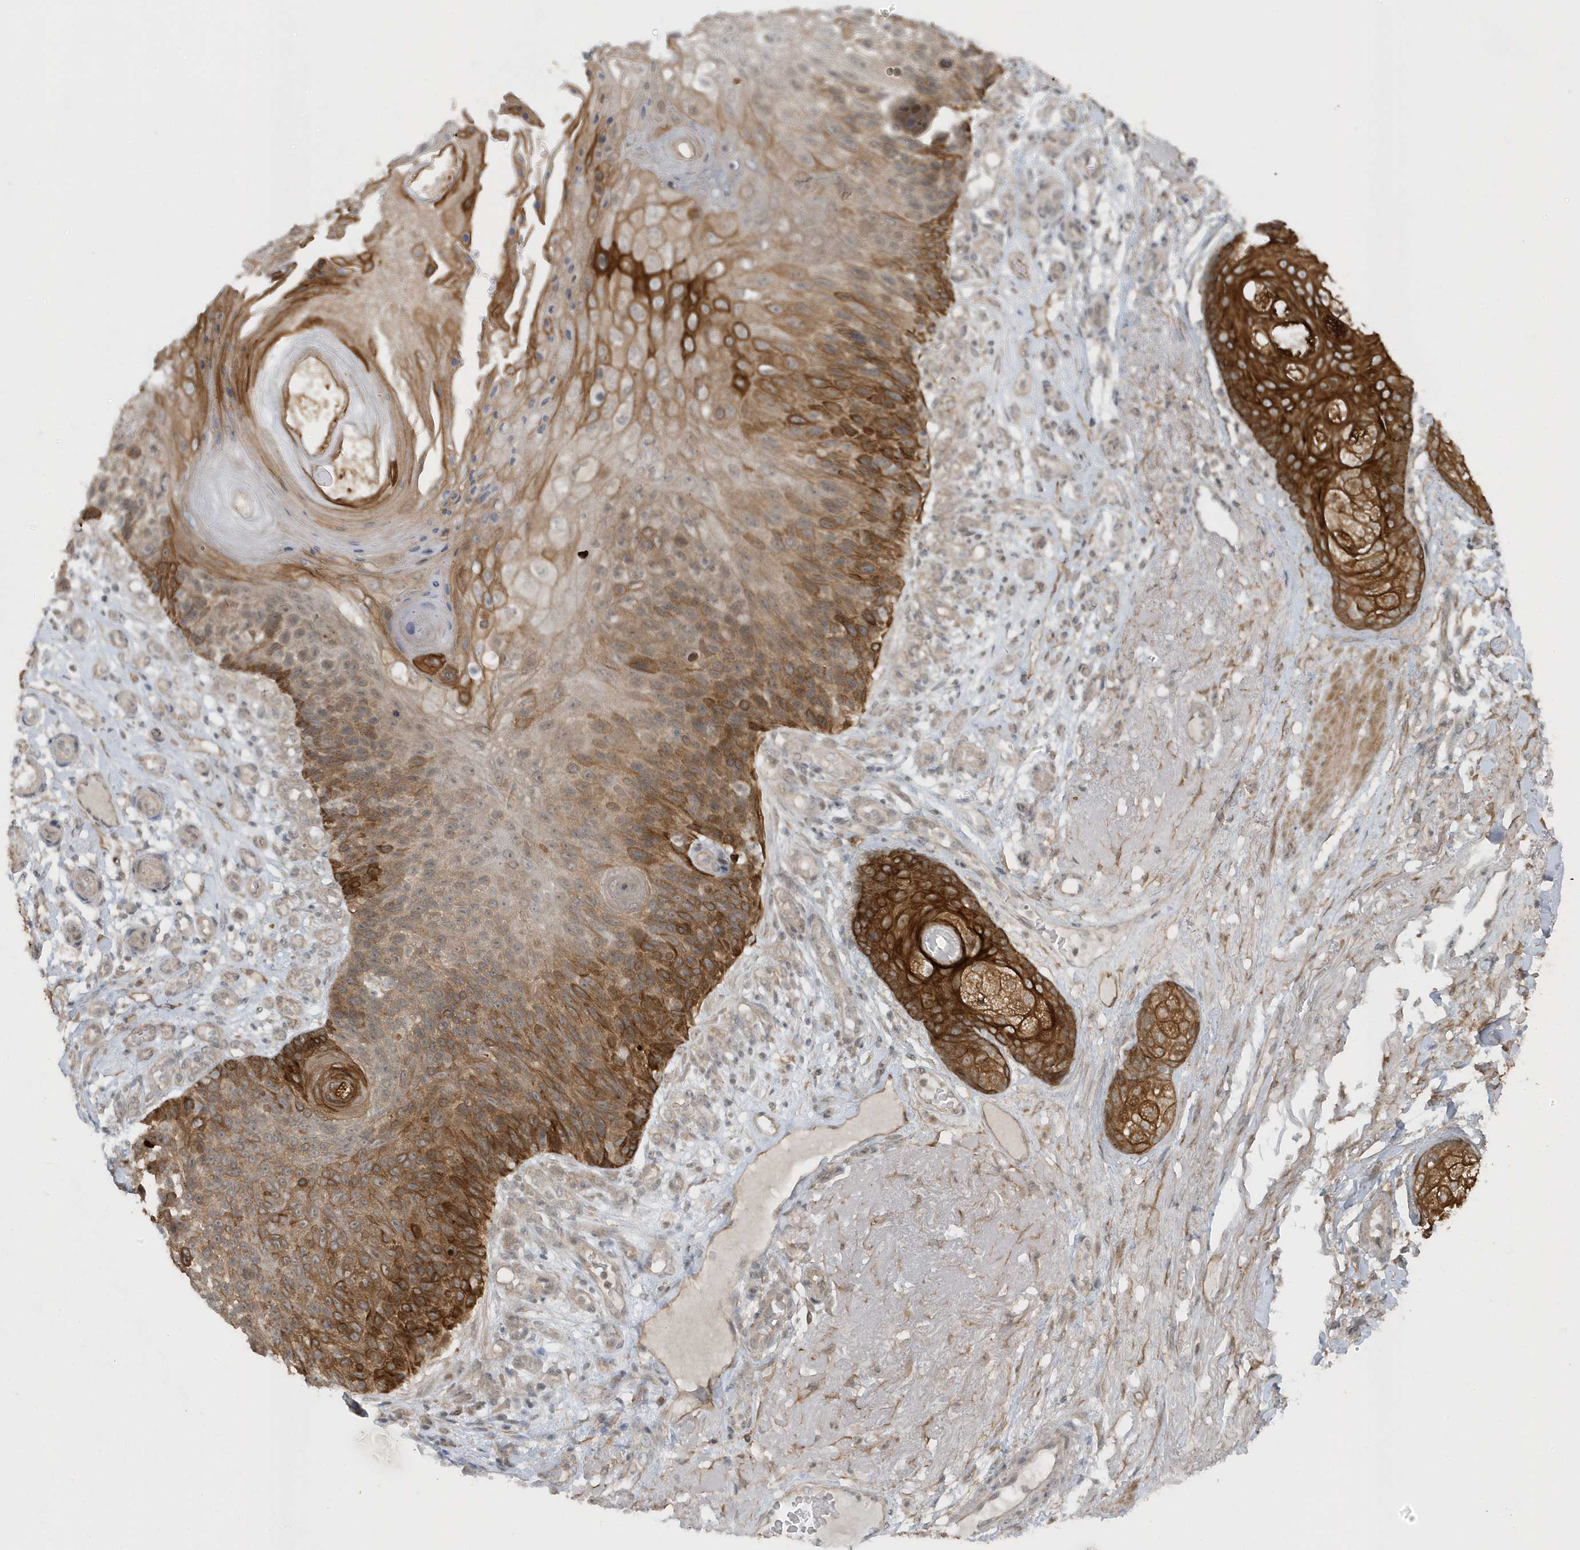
{"staining": {"intensity": "strong", "quantity": "25%-75%", "location": "cytoplasmic/membranous"}, "tissue": "skin cancer", "cell_type": "Tumor cells", "image_type": "cancer", "snomed": [{"axis": "morphology", "description": "Squamous cell carcinoma, NOS"}, {"axis": "topography", "description": "Skin"}], "caption": "Protein analysis of skin cancer (squamous cell carcinoma) tissue exhibits strong cytoplasmic/membranous staining in approximately 25%-75% of tumor cells.", "gene": "PARD3B", "patient": {"sex": "female", "age": 88}}